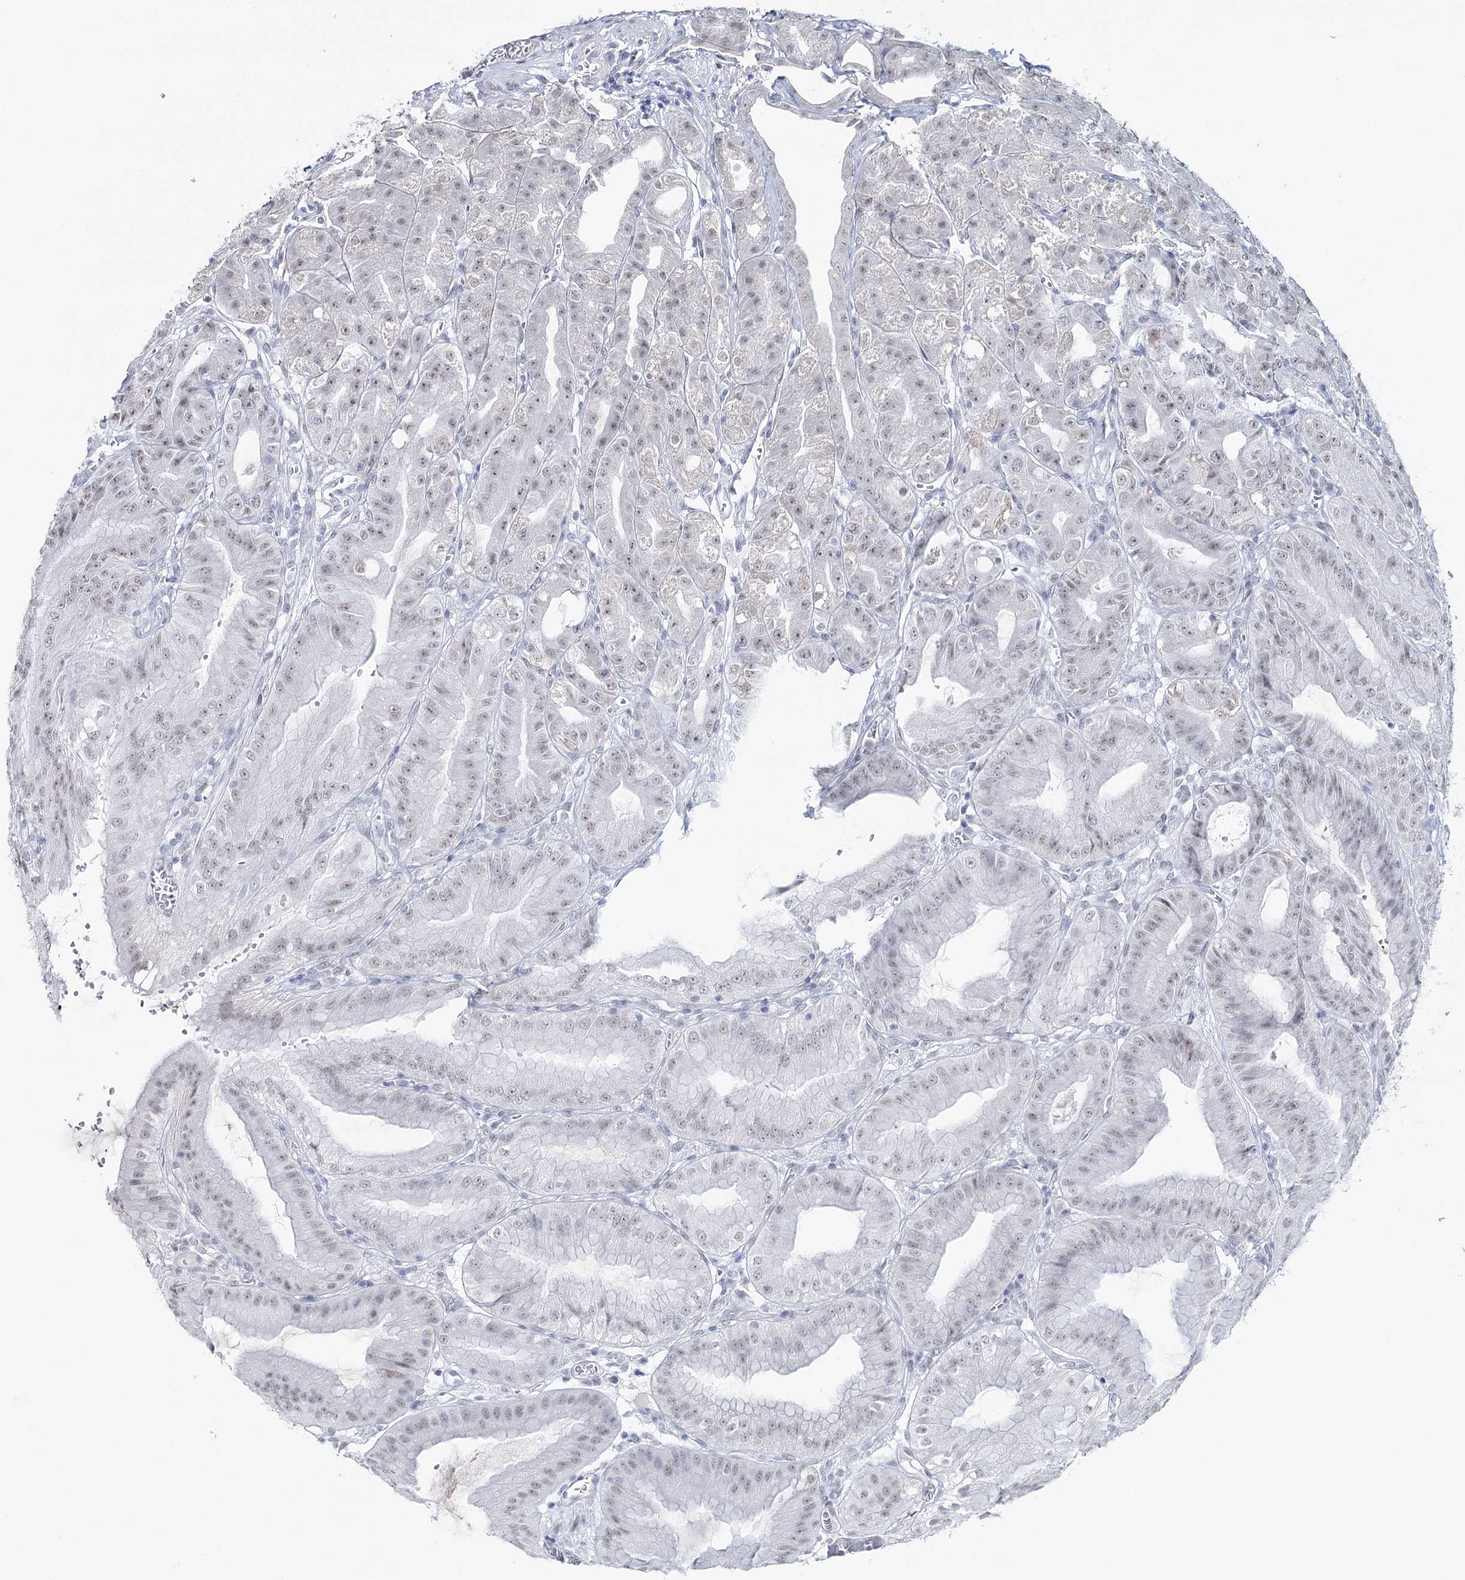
{"staining": {"intensity": "weak", "quantity": "25%-75%", "location": "nuclear"}, "tissue": "stomach", "cell_type": "Glandular cells", "image_type": "normal", "snomed": [{"axis": "morphology", "description": "Normal tissue, NOS"}, {"axis": "topography", "description": "Stomach, upper"}, {"axis": "topography", "description": "Stomach, lower"}], "caption": "This is an image of immunohistochemistry staining of benign stomach, which shows weak staining in the nuclear of glandular cells.", "gene": "ZC3H8", "patient": {"sex": "male", "age": 71}}